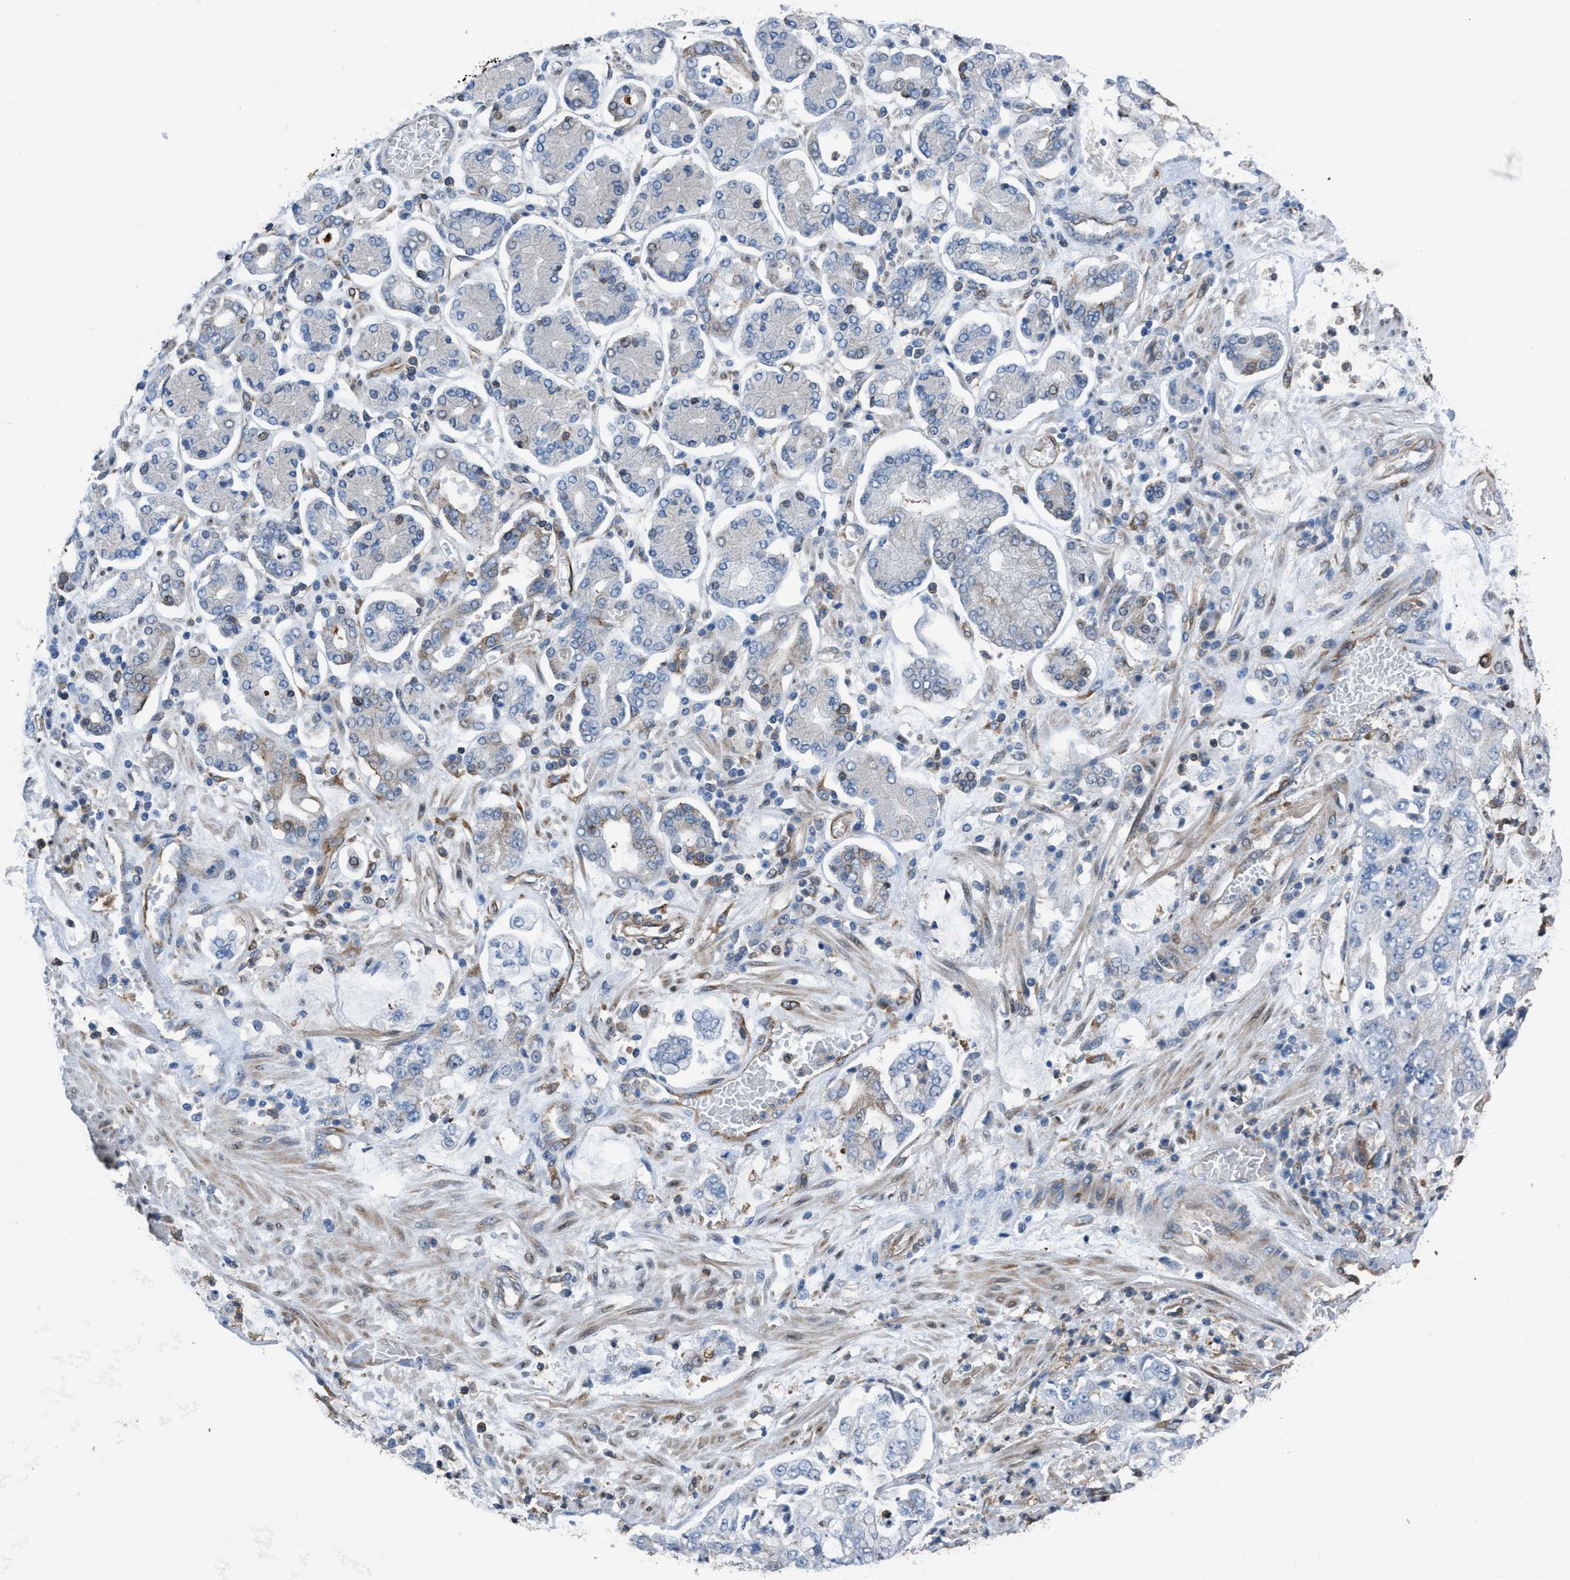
{"staining": {"intensity": "negative", "quantity": "none", "location": "none"}, "tissue": "stomach cancer", "cell_type": "Tumor cells", "image_type": "cancer", "snomed": [{"axis": "morphology", "description": "Adenocarcinoma, NOS"}, {"axis": "topography", "description": "Stomach"}], "caption": "Tumor cells show no significant positivity in adenocarcinoma (stomach).", "gene": "NMT1", "patient": {"sex": "male", "age": 76}}